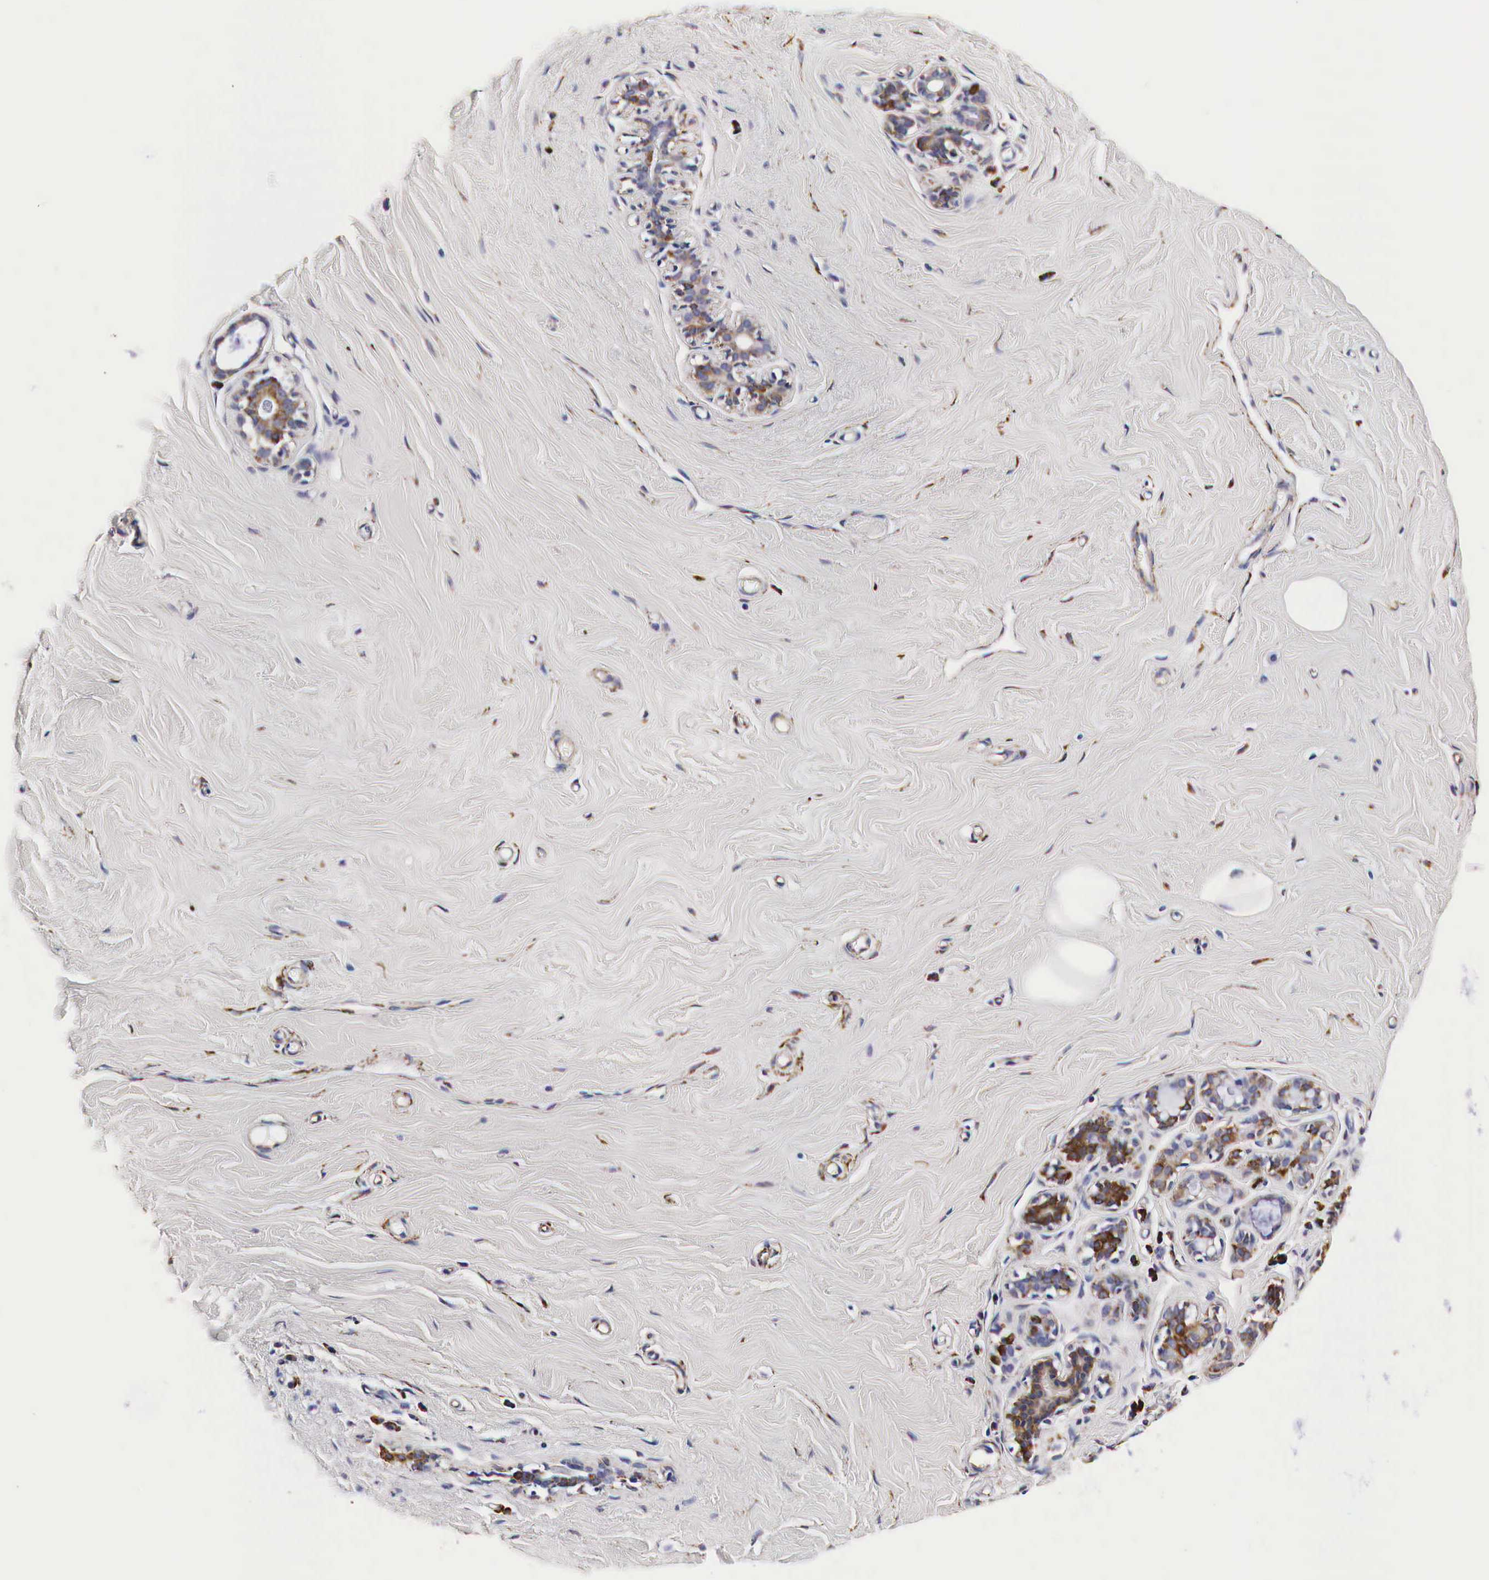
{"staining": {"intensity": "negative", "quantity": "none", "location": "none"}, "tissue": "breast", "cell_type": "Adipocytes", "image_type": "normal", "snomed": [{"axis": "morphology", "description": "Normal tissue, NOS"}, {"axis": "topography", "description": "Breast"}], "caption": "Breast was stained to show a protein in brown. There is no significant expression in adipocytes. (Brightfield microscopy of DAB (3,3'-diaminobenzidine) IHC at high magnification).", "gene": "CKAP4", "patient": {"sex": "female", "age": 45}}